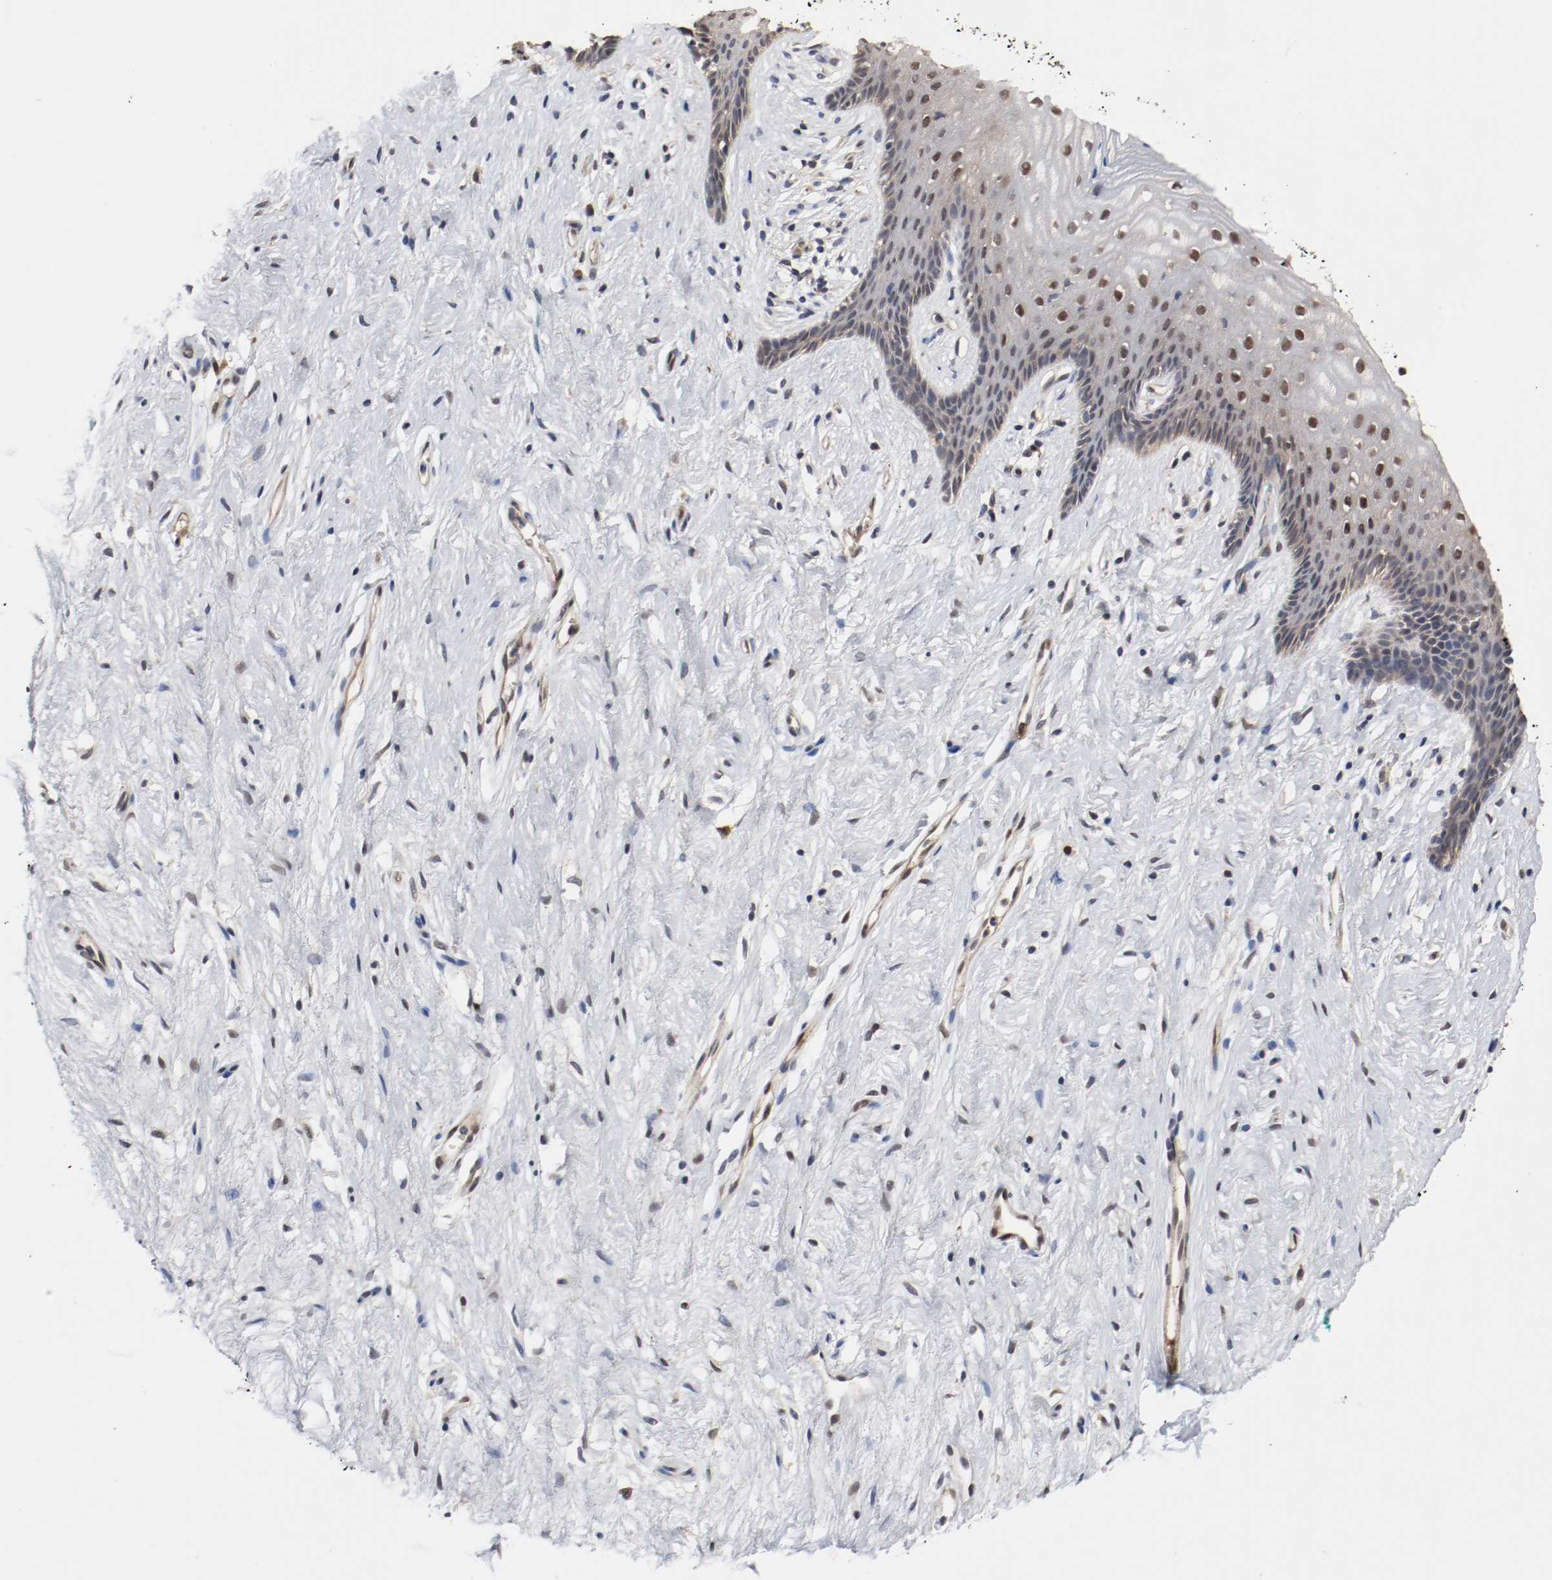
{"staining": {"intensity": "moderate", "quantity": ">75%", "location": "cytoplasmic/membranous,nuclear"}, "tissue": "vagina", "cell_type": "Squamous epithelial cells", "image_type": "normal", "snomed": [{"axis": "morphology", "description": "Normal tissue, NOS"}, {"axis": "topography", "description": "Vagina"}], "caption": "The photomicrograph exhibits immunohistochemical staining of normal vagina. There is moderate cytoplasmic/membranous,nuclear staining is appreciated in approximately >75% of squamous epithelial cells. (brown staining indicates protein expression, while blue staining denotes nuclei).", "gene": "AFG3L2", "patient": {"sex": "female", "age": 44}}